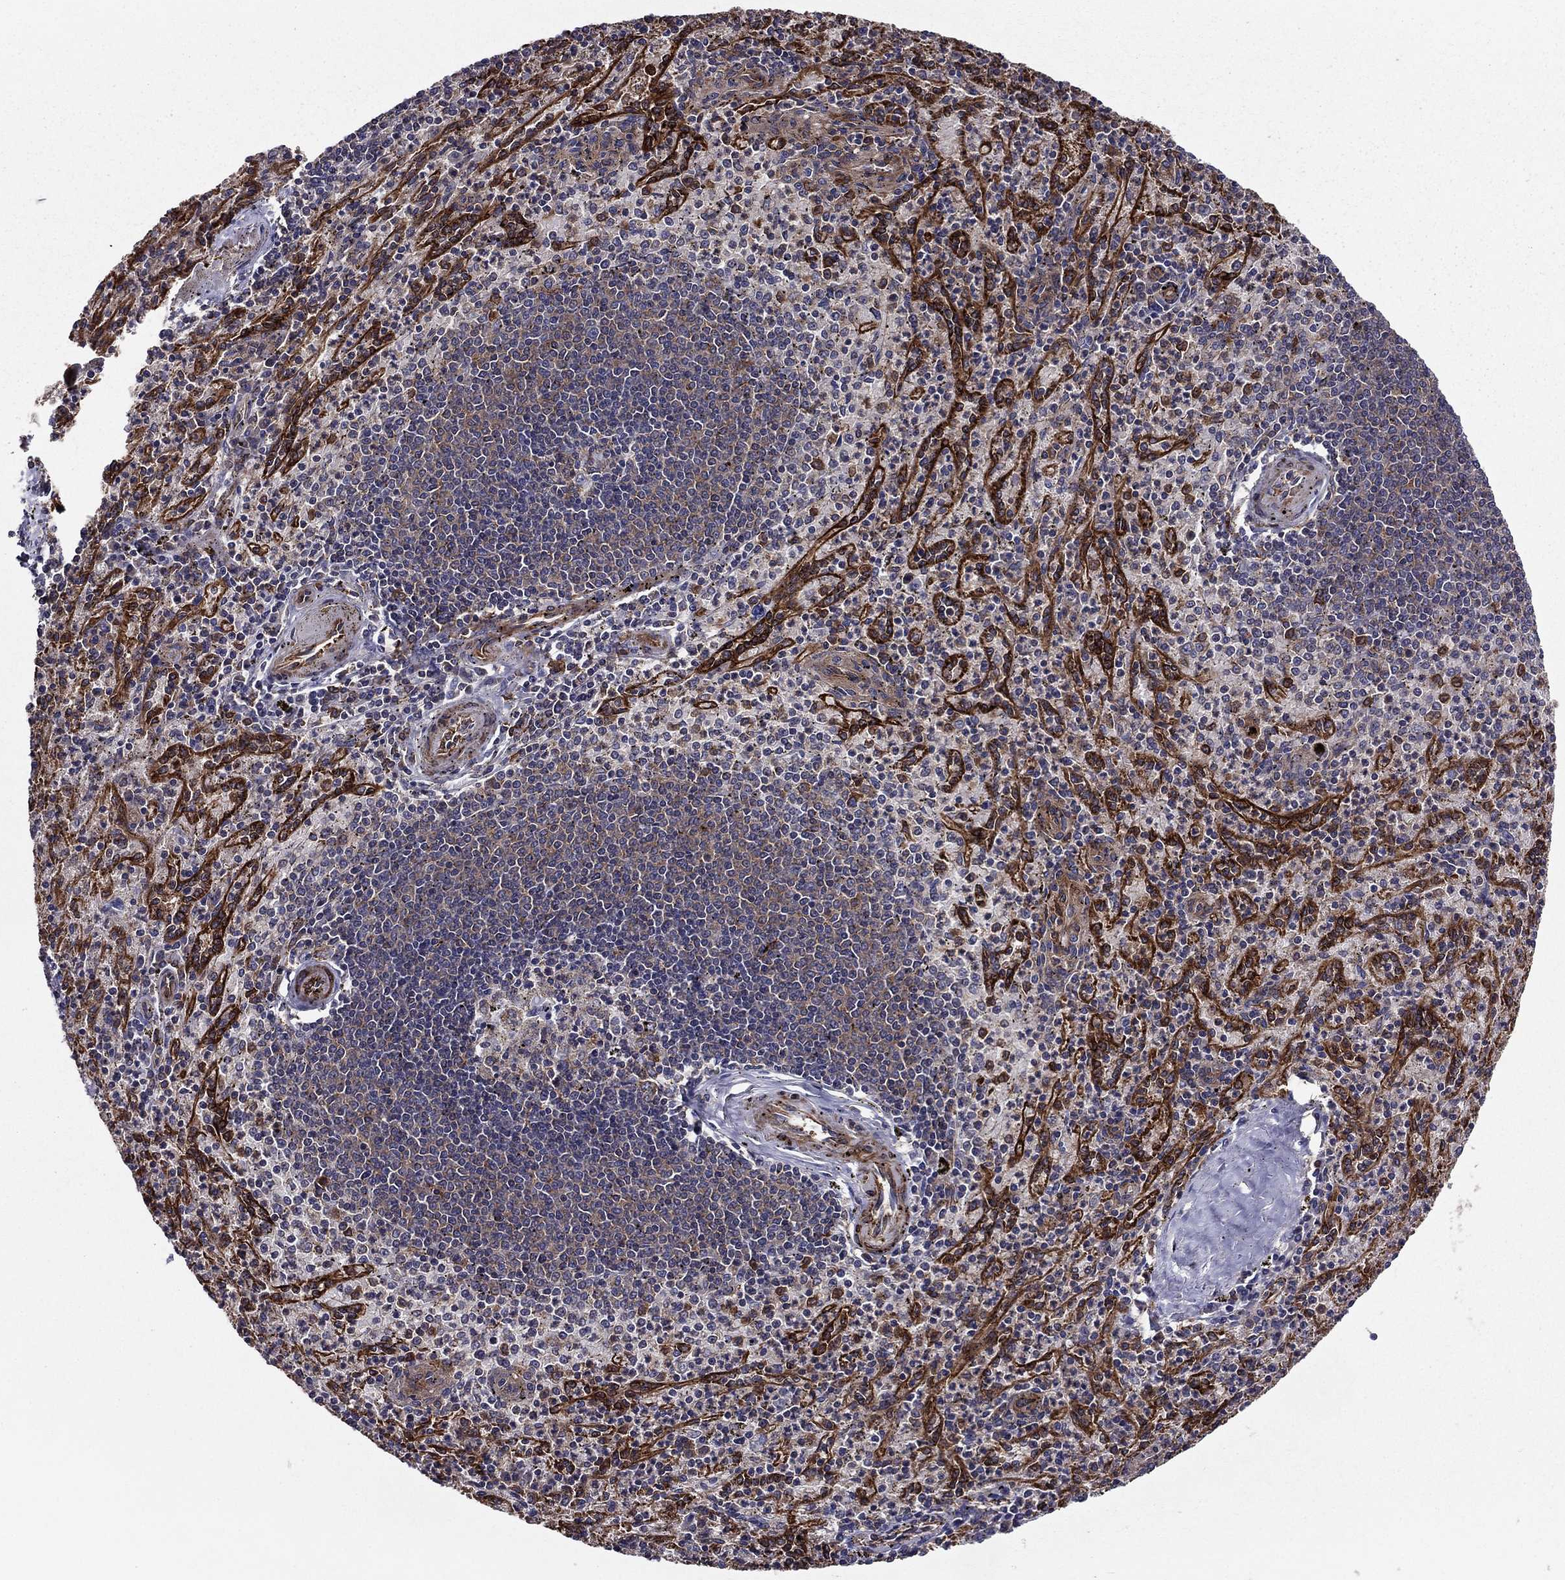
{"staining": {"intensity": "negative", "quantity": "none", "location": "none"}, "tissue": "spleen", "cell_type": "Cells in red pulp", "image_type": "normal", "snomed": [{"axis": "morphology", "description": "Normal tissue, NOS"}, {"axis": "topography", "description": "Spleen"}], "caption": "High power microscopy histopathology image of an IHC photomicrograph of benign spleen, revealing no significant expression in cells in red pulp.", "gene": "EHBP1L1", "patient": {"sex": "male", "age": 60}}